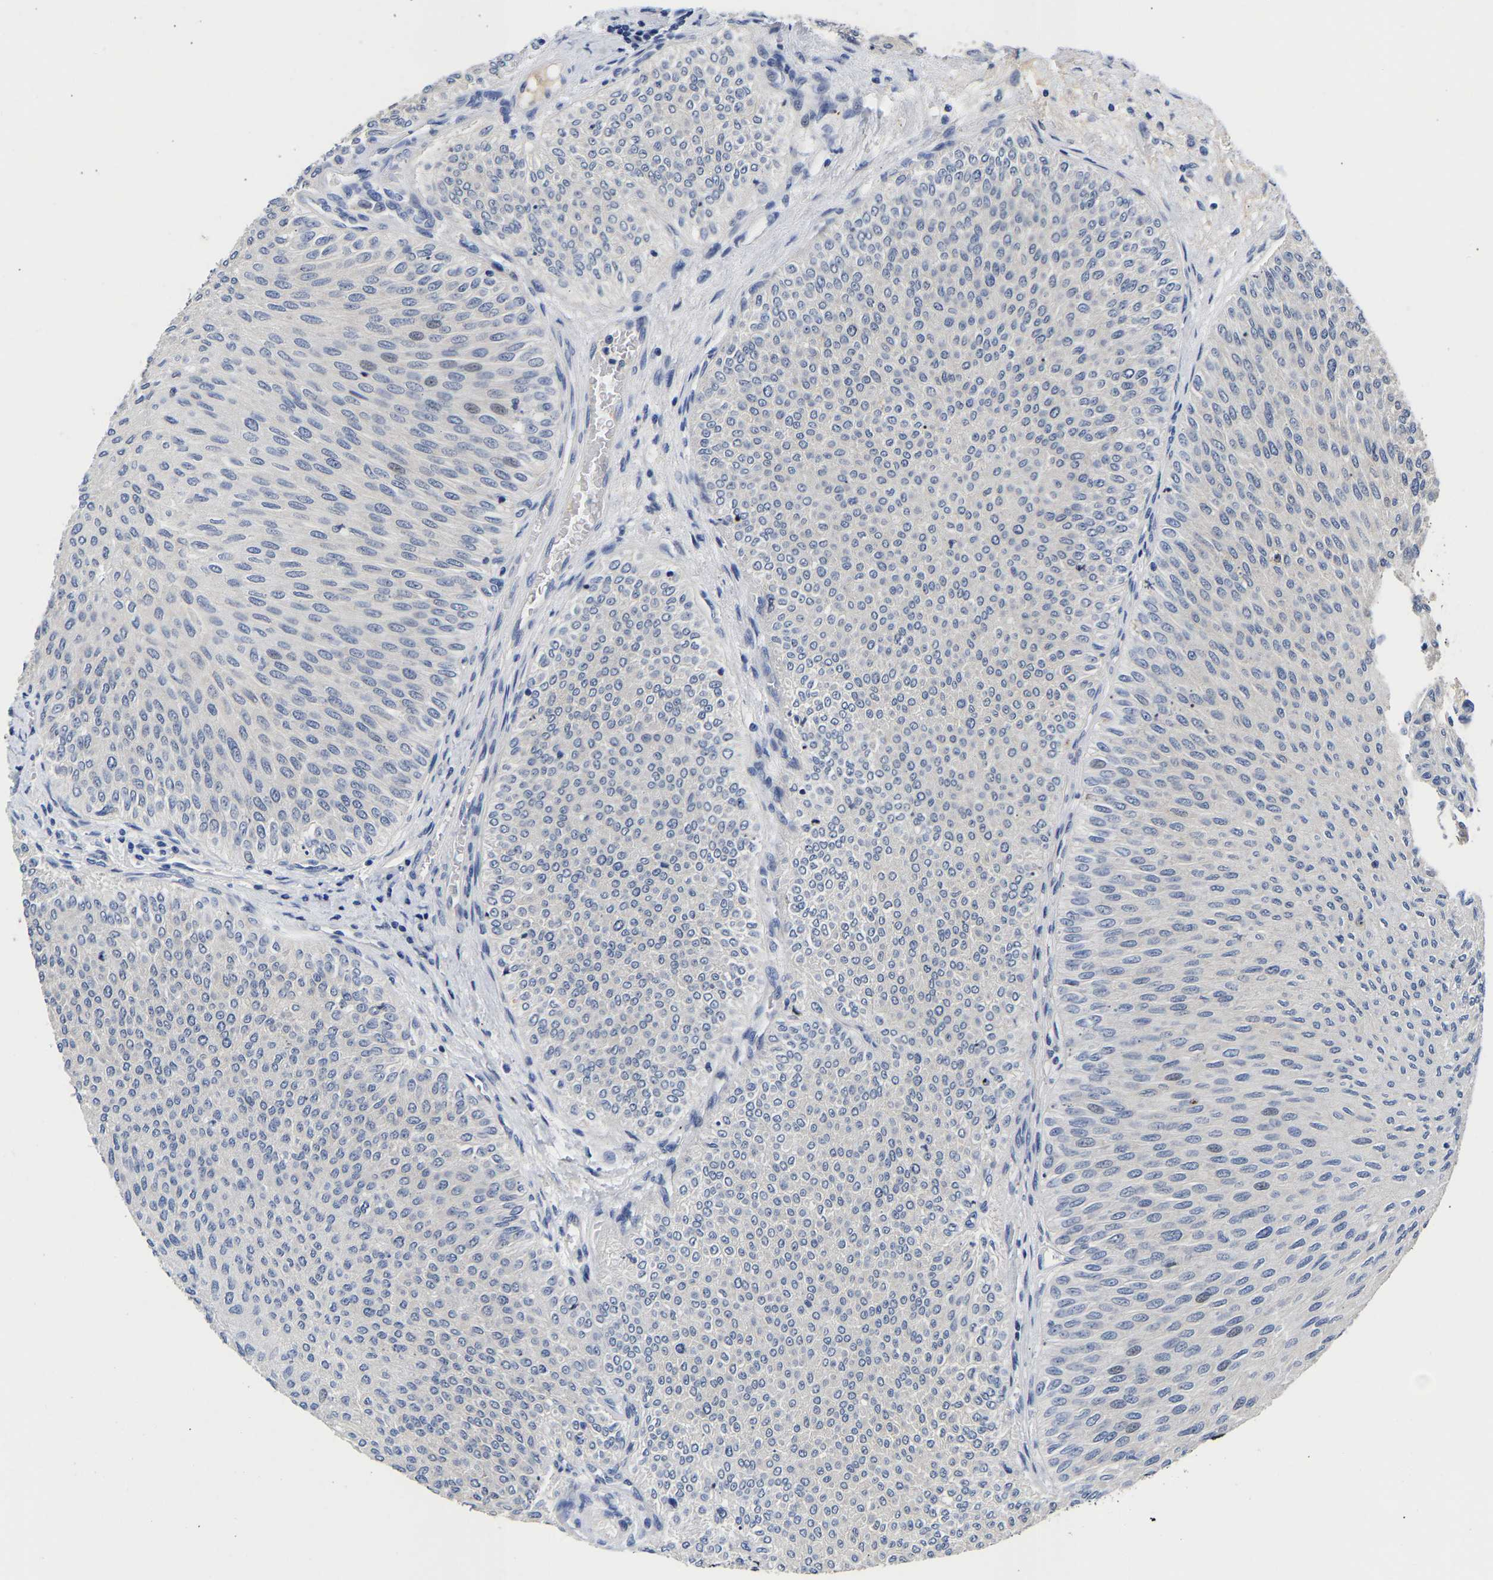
{"staining": {"intensity": "negative", "quantity": "none", "location": "none"}, "tissue": "urothelial cancer", "cell_type": "Tumor cells", "image_type": "cancer", "snomed": [{"axis": "morphology", "description": "Urothelial carcinoma, Low grade"}, {"axis": "topography", "description": "Urinary bladder"}], "caption": "Low-grade urothelial carcinoma was stained to show a protein in brown. There is no significant staining in tumor cells.", "gene": "CCDC6", "patient": {"sex": "male", "age": 78}}